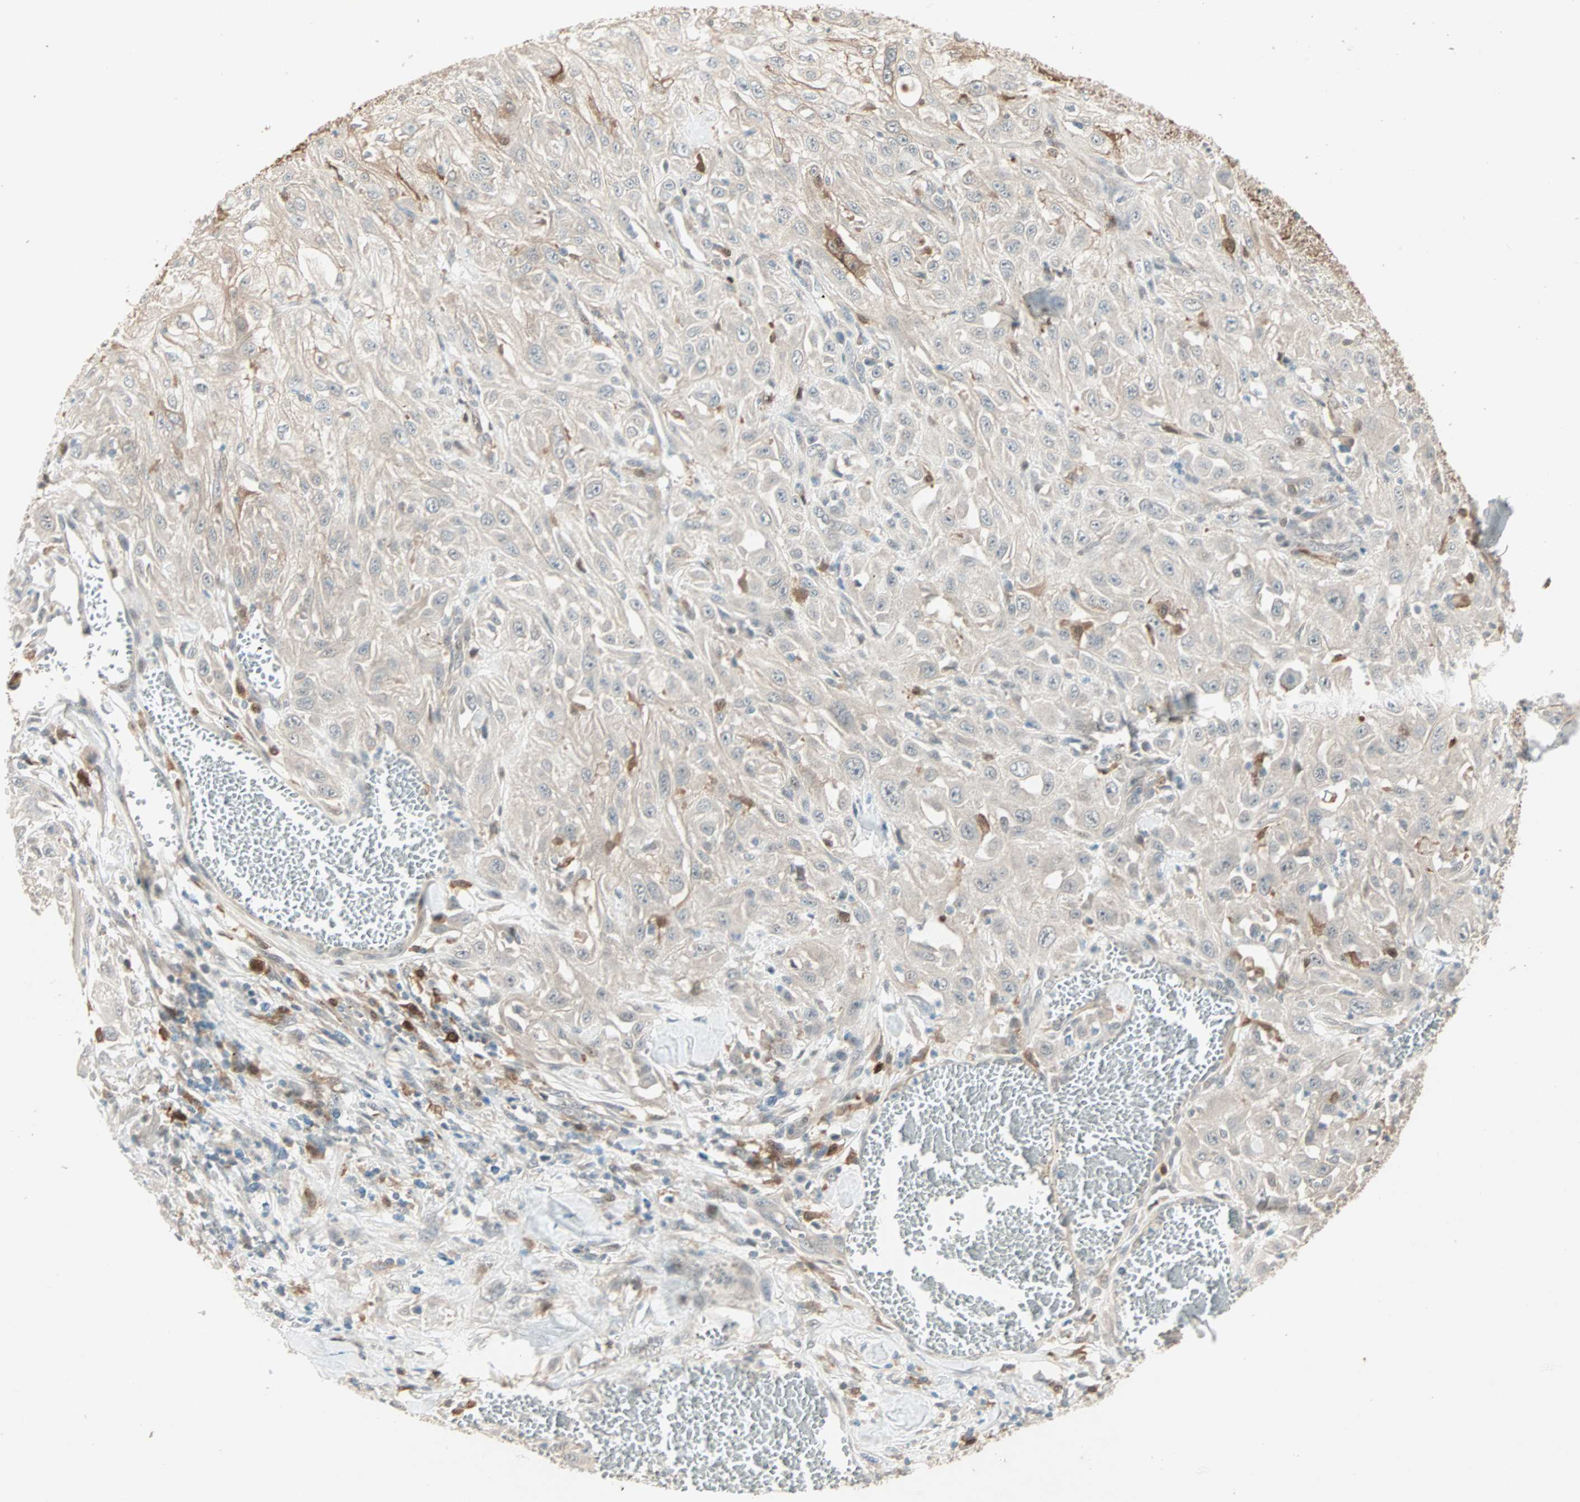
{"staining": {"intensity": "weak", "quantity": "25%-75%", "location": "cytoplasmic/membranous"}, "tissue": "skin cancer", "cell_type": "Tumor cells", "image_type": "cancer", "snomed": [{"axis": "morphology", "description": "Squamous cell carcinoma, NOS"}, {"axis": "morphology", "description": "Squamous cell carcinoma, metastatic, NOS"}, {"axis": "topography", "description": "Skin"}, {"axis": "topography", "description": "Lymph node"}], "caption": "Protein staining of skin squamous cell carcinoma tissue demonstrates weak cytoplasmic/membranous positivity in about 25%-75% of tumor cells.", "gene": "RTL6", "patient": {"sex": "male", "age": 75}}